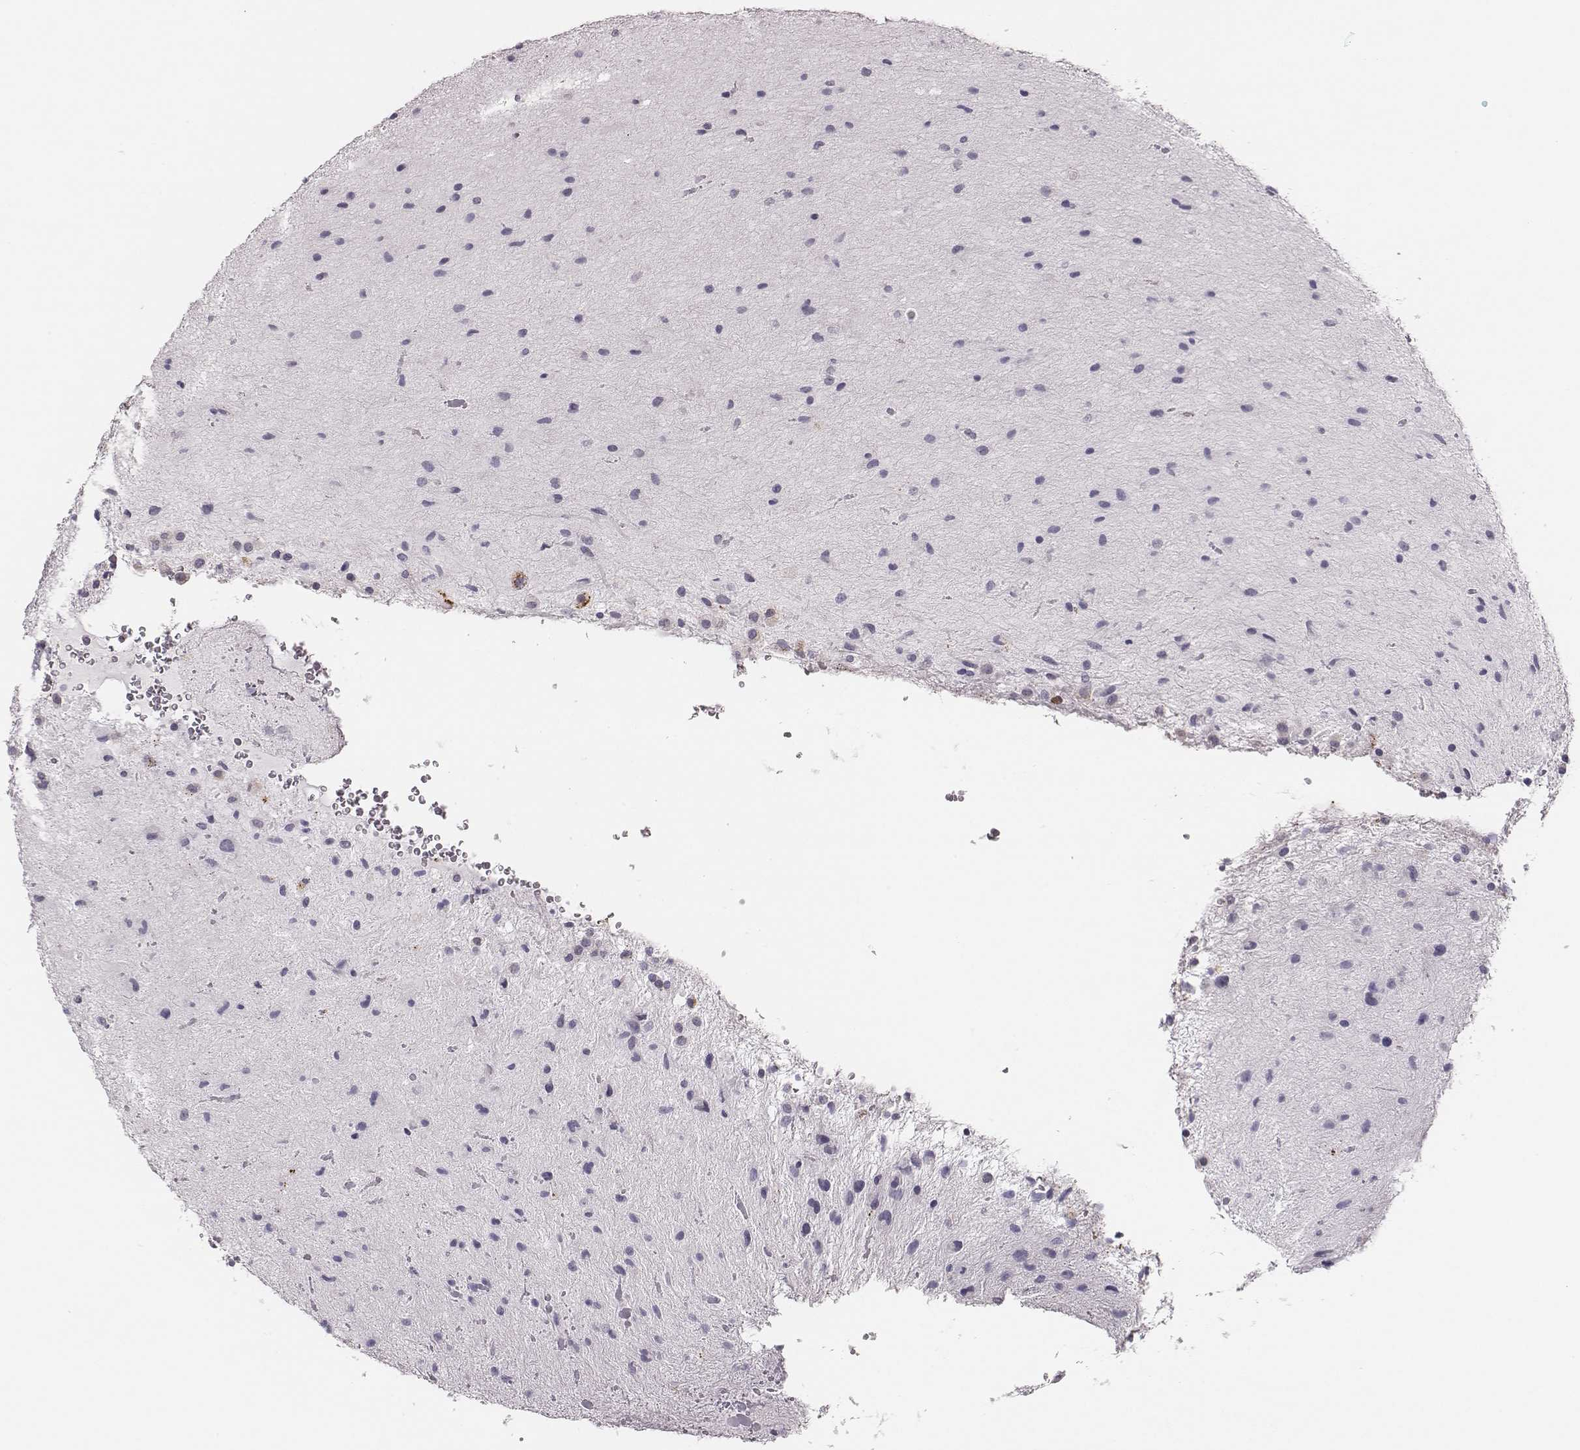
{"staining": {"intensity": "negative", "quantity": "none", "location": "none"}, "tissue": "glioma", "cell_type": "Tumor cells", "image_type": "cancer", "snomed": [{"axis": "morphology", "description": "Glioma, malignant, Low grade"}, {"axis": "topography", "description": "Cerebellum"}], "caption": "An immunohistochemistry (IHC) image of low-grade glioma (malignant) is shown. There is no staining in tumor cells of low-grade glioma (malignant).", "gene": "ADGRF4", "patient": {"sex": "female", "age": 14}}